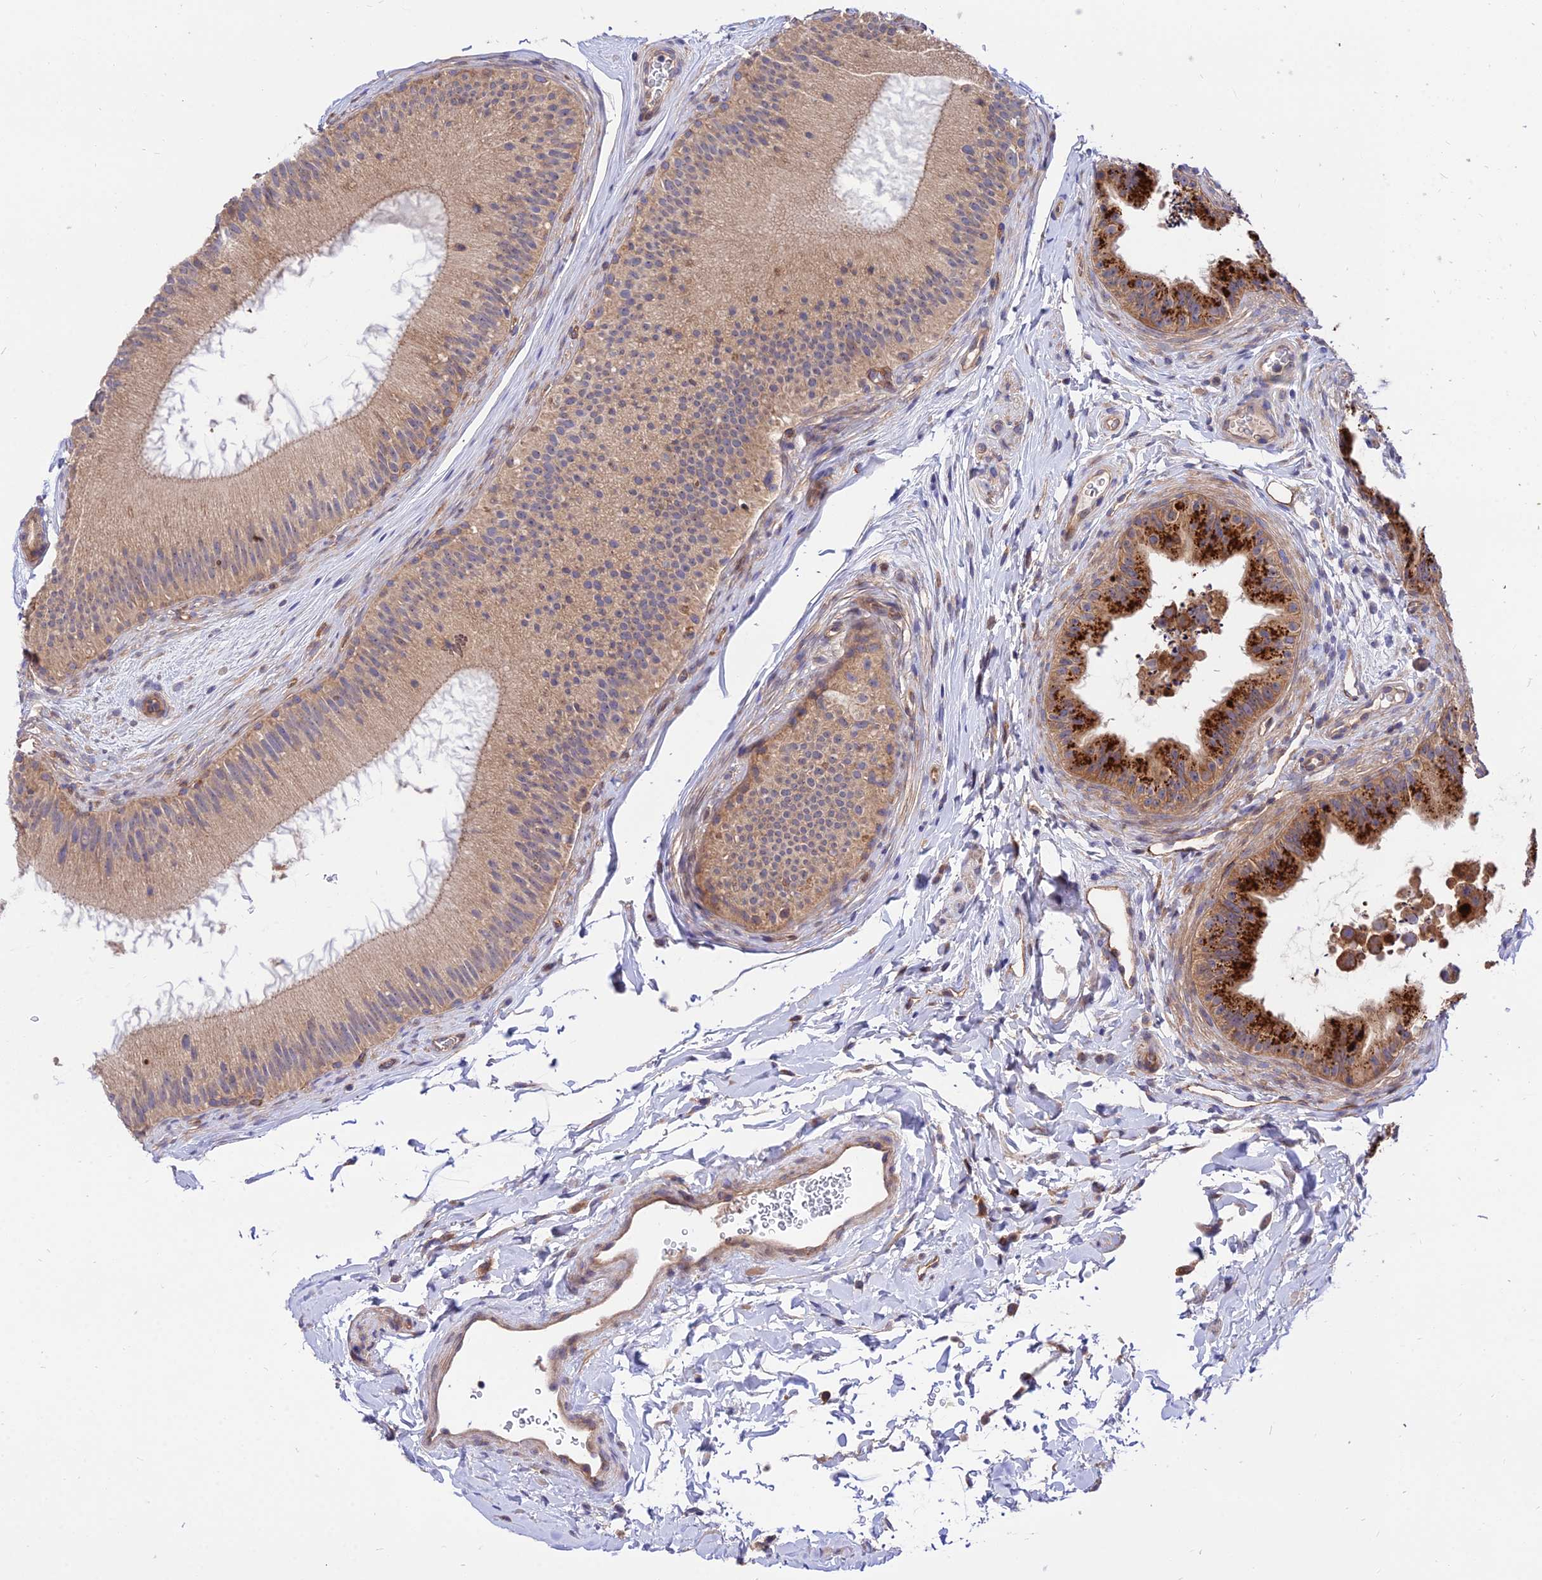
{"staining": {"intensity": "strong", "quantity": "<25%", "location": "cytoplasmic/membranous"}, "tissue": "epididymis", "cell_type": "Glandular cells", "image_type": "normal", "snomed": [{"axis": "morphology", "description": "Normal tissue, NOS"}, {"axis": "topography", "description": "Epididymis"}], "caption": "Protein staining of unremarkable epididymis displays strong cytoplasmic/membranous staining in about <25% of glandular cells. (IHC, brightfield microscopy, high magnification).", "gene": "CDC37L1", "patient": {"sex": "male", "age": 45}}